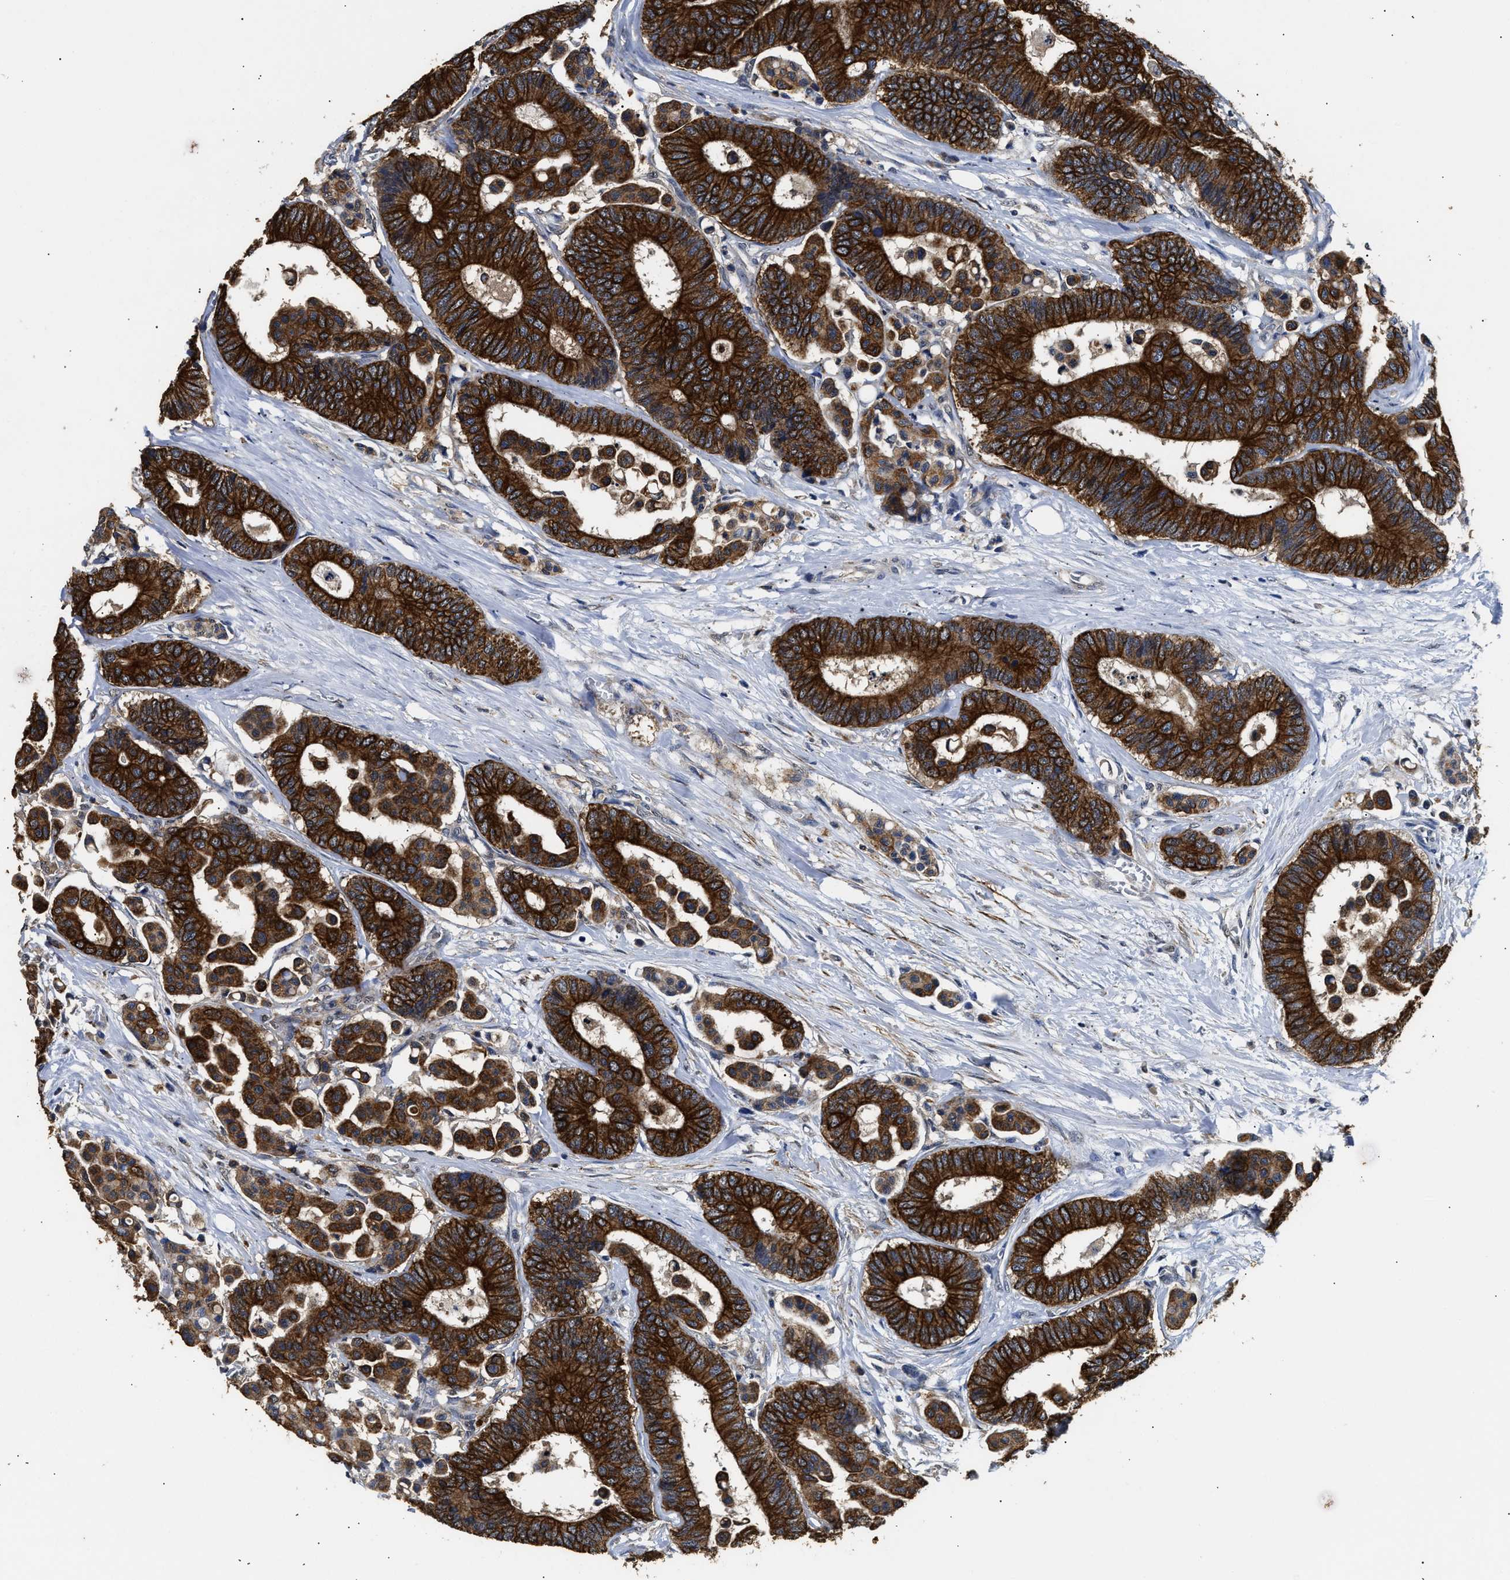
{"staining": {"intensity": "strong", "quantity": ">75%", "location": "cytoplasmic/membranous"}, "tissue": "colorectal cancer", "cell_type": "Tumor cells", "image_type": "cancer", "snomed": [{"axis": "morphology", "description": "Normal tissue, NOS"}, {"axis": "morphology", "description": "Adenocarcinoma, NOS"}, {"axis": "topography", "description": "Colon"}], "caption": "Protein staining by immunohistochemistry displays strong cytoplasmic/membranous positivity in approximately >75% of tumor cells in colorectal adenocarcinoma.", "gene": "CTNNA1", "patient": {"sex": "male", "age": 82}}